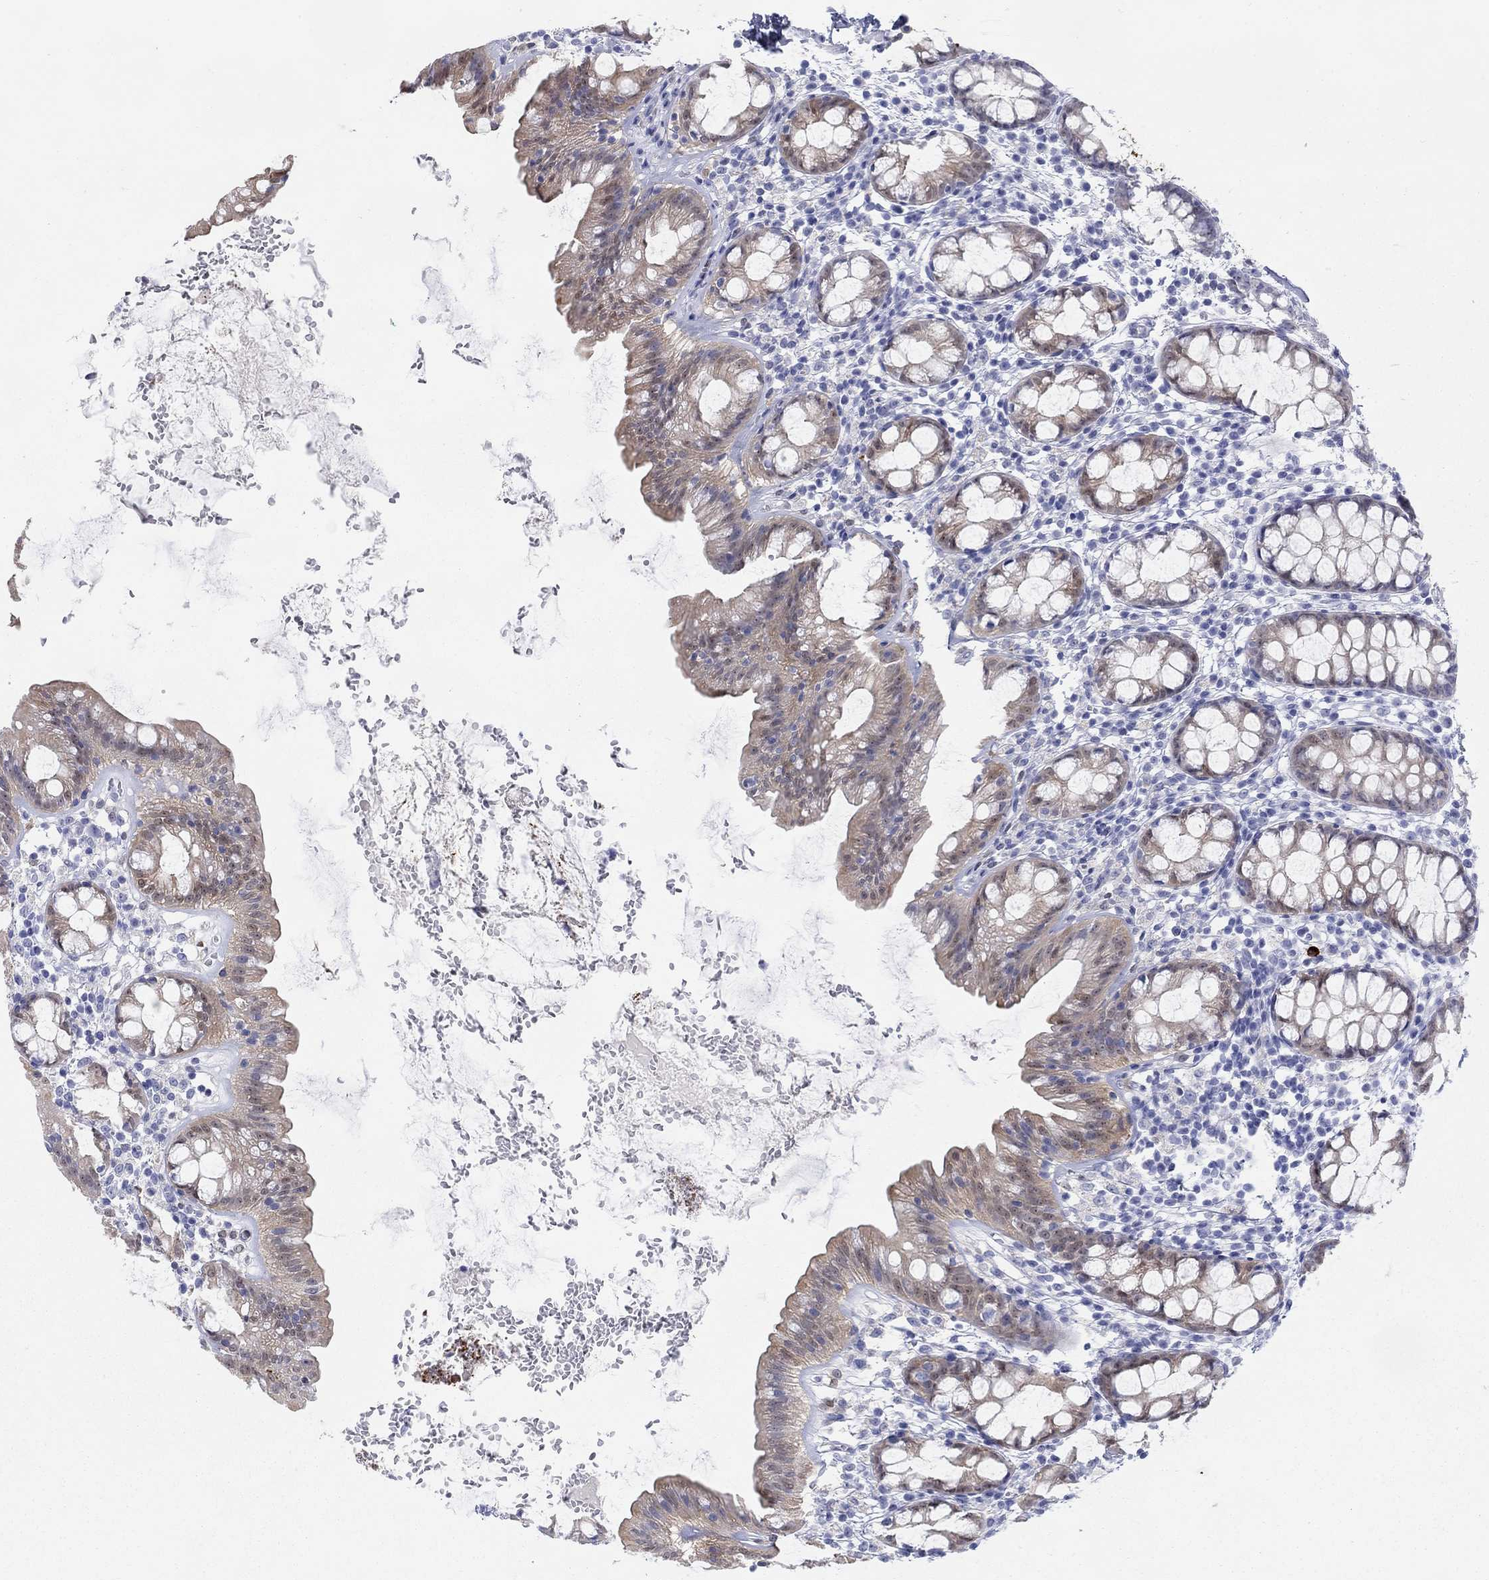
{"staining": {"intensity": "strong", "quantity": "<25%", "location": "cytoplasmic/membranous"}, "tissue": "rectum", "cell_type": "Glandular cells", "image_type": "normal", "snomed": [{"axis": "morphology", "description": "Normal tissue, NOS"}, {"axis": "topography", "description": "Rectum"}], "caption": "DAB immunohistochemical staining of normal human rectum exhibits strong cytoplasmic/membranous protein staining in about <25% of glandular cells. (DAB = brown stain, brightfield microscopy at high magnification).", "gene": "AKR1C1", "patient": {"sex": "male", "age": 57}}